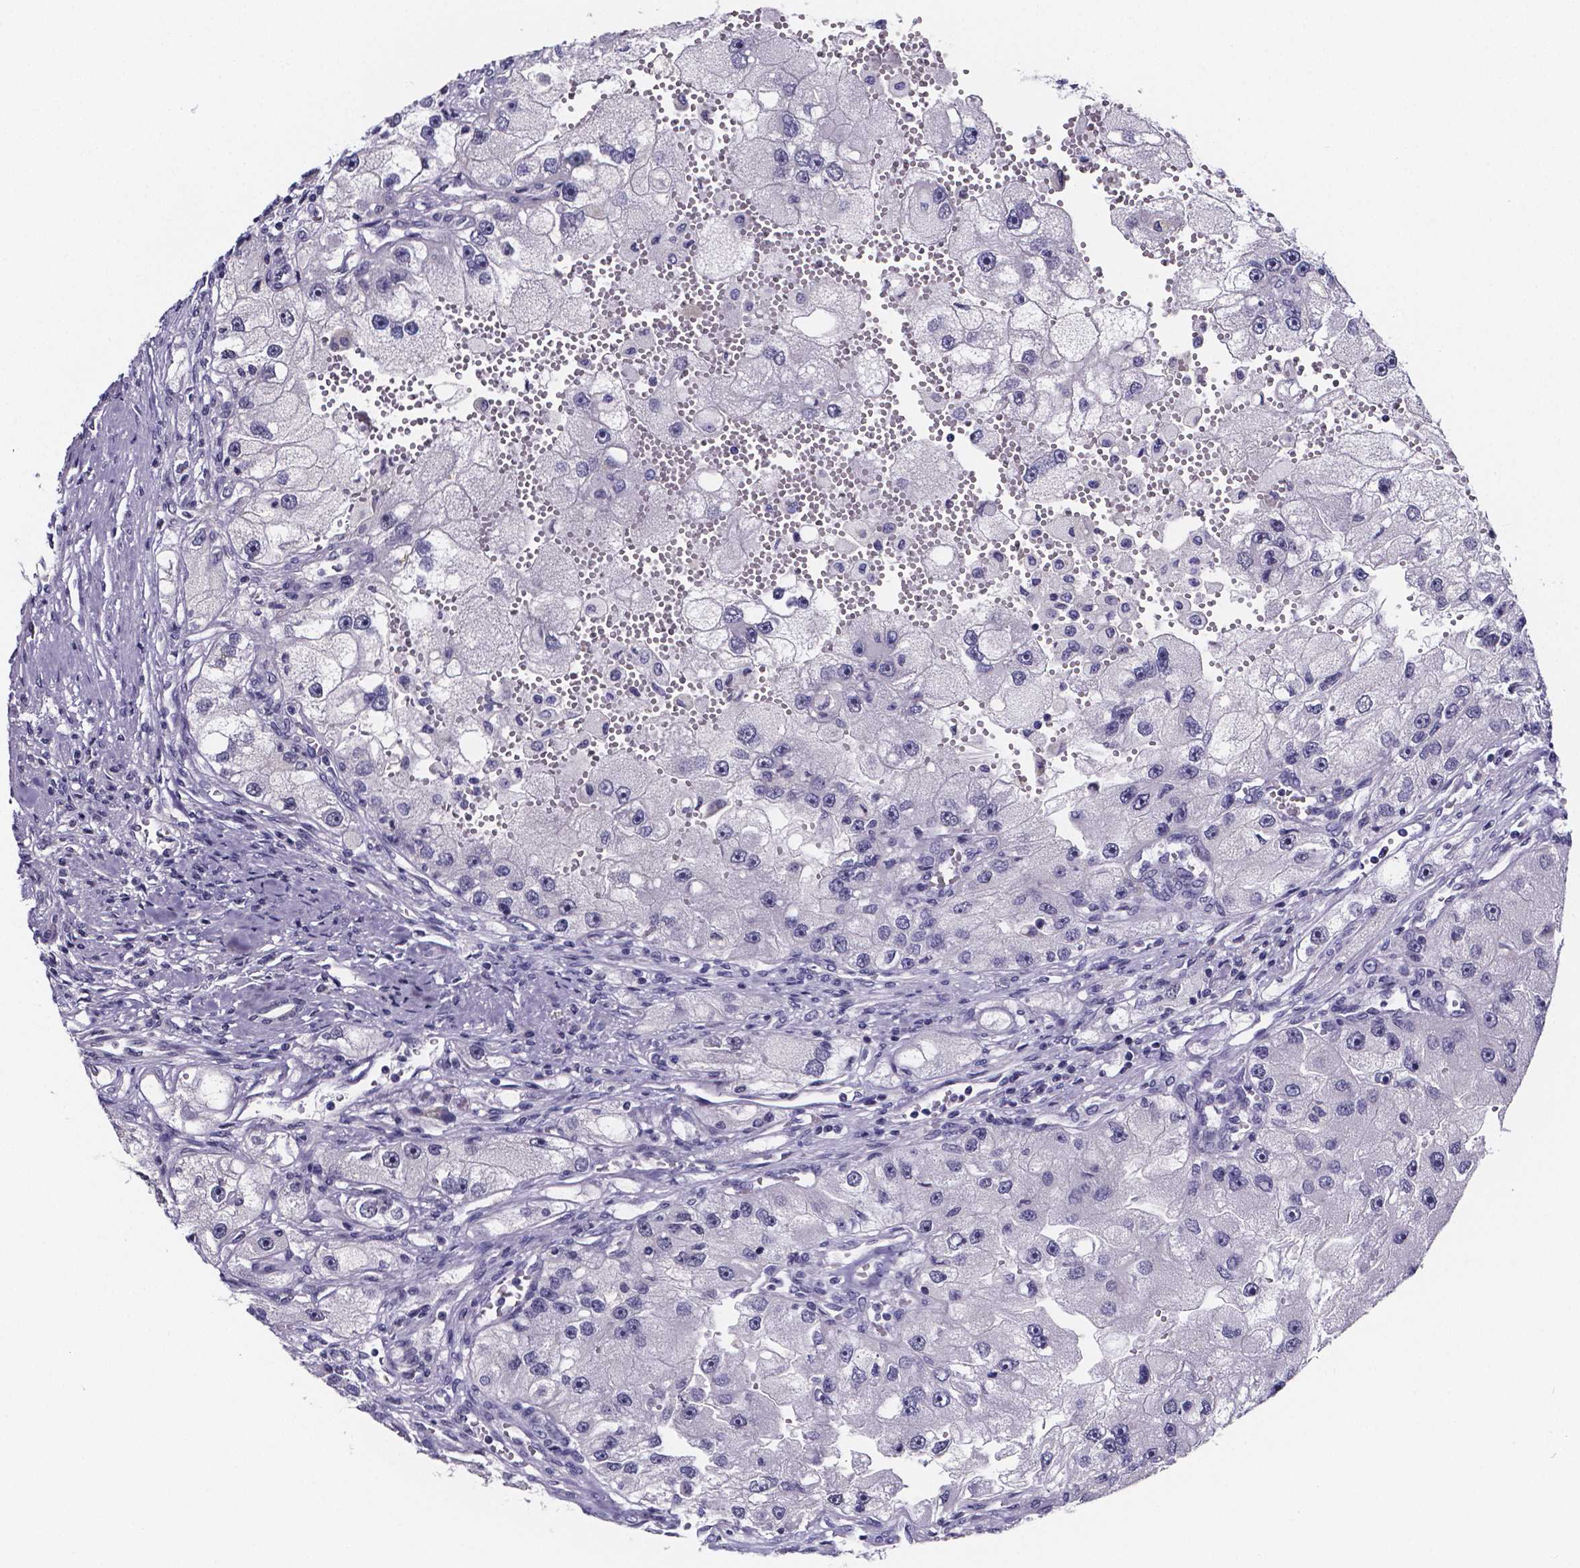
{"staining": {"intensity": "negative", "quantity": "none", "location": "none"}, "tissue": "renal cancer", "cell_type": "Tumor cells", "image_type": "cancer", "snomed": [{"axis": "morphology", "description": "Adenocarcinoma, NOS"}, {"axis": "topography", "description": "Kidney"}], "caption": "High power microscopy micrograph of an immunohistochemistry (IHC) histopathology image of renal cancer, revealing no significant positivity in tumor cells.", "gene": "IZUMO1", "patient": {"sex": "male", "age": 63}}